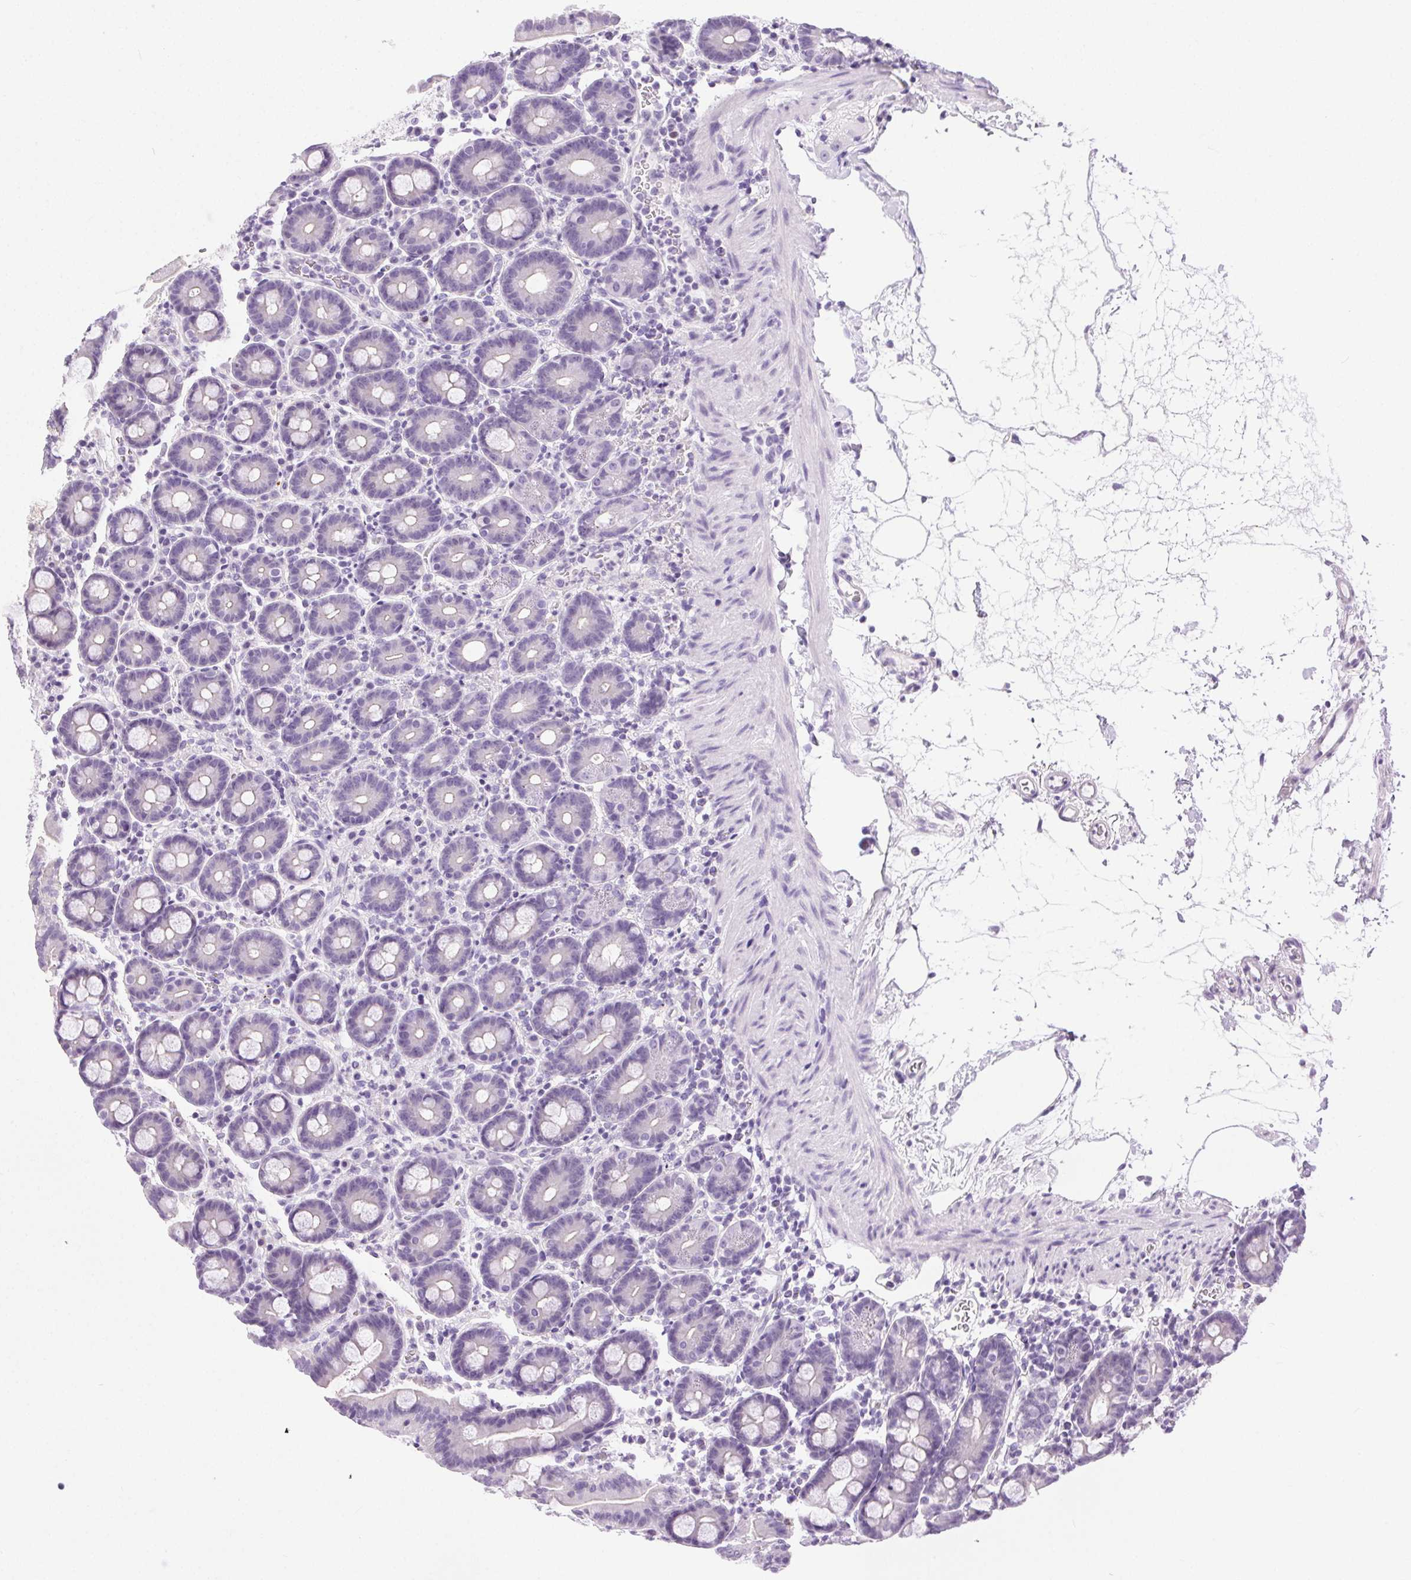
{"staining": {"intensity": "negative", "quantity": "none", "location": "none"}, "tissue": "duodenum", "cell_type": "Glandular cells", "image_type": "normal", "snomed": [{"axis": "morphology", "description": "Normal tissue, NOS"}, {"axis": "topography", "description": "Pancreas"}, {"axis": "topography", "description": "Duodenum"}], "caption": "Histopathology image shows no protein staining in glandular cells of benign duodenum. (DAB immunohistochemistry visualized using brightfield microscopy, high magnification).", "gene": "C20orf85", "patient": {"sex": "male", "age": 59}}